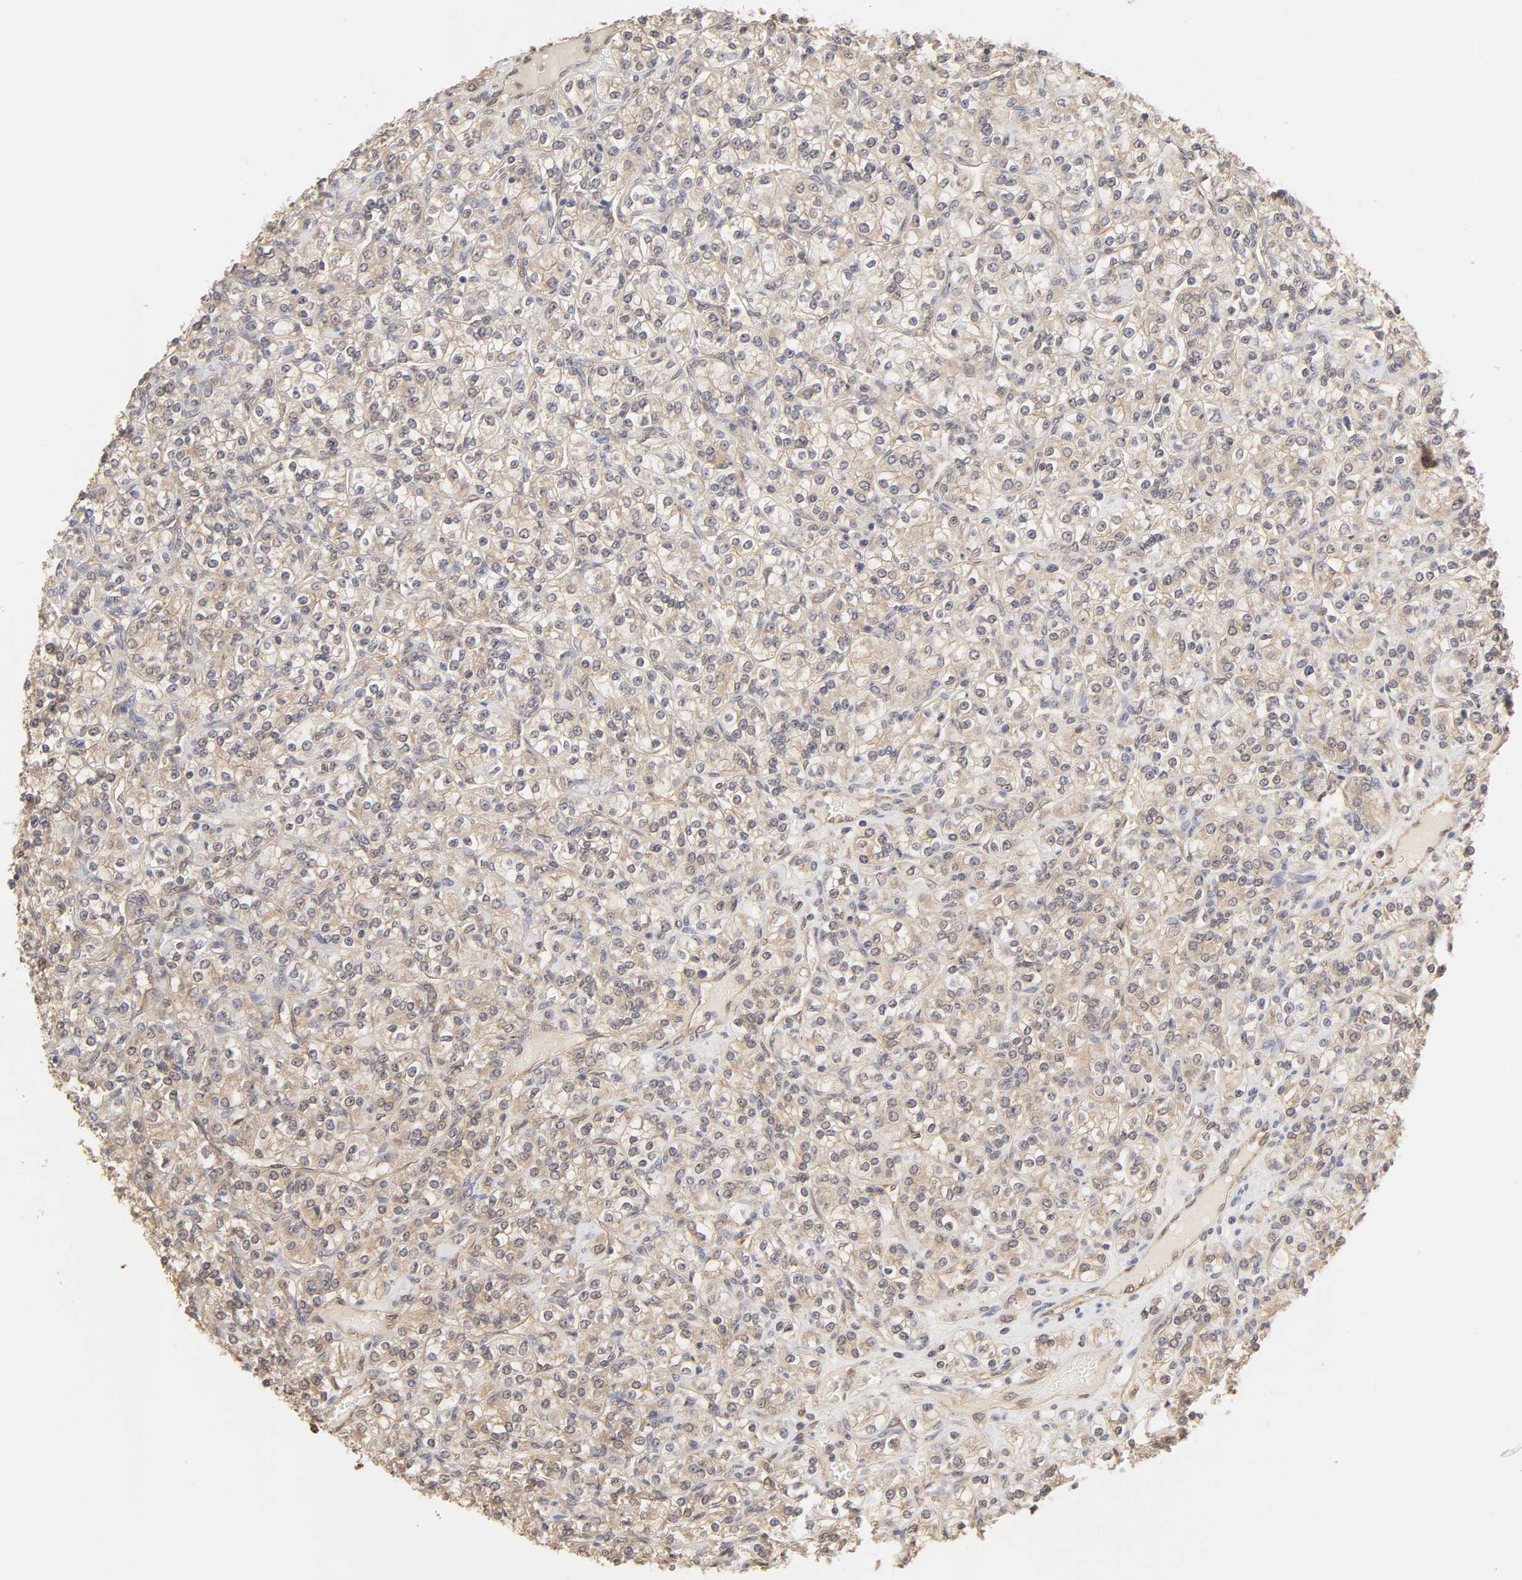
{"staining": {"intensity": "weak", "quantity": "25%-75%", "location": "cytoplasmic/membranous"}, "tissue": "renal cancer", "cell_type": "Tumor cells", "image_type": "cancer", "snomed": [{"axis": "morphology", "description": "Adenocarcinoma, NOS"}, {"axis": "topography", "description": "Kidney"}], "caption": "DAB (3,3'-diaminobenzidine) immunohistochemical staining of human renal cancer (adenocarcinoma) displays weak cytoplasmic/membranous protein staining in approximately 25%-75% of tumor cells.", "gene": "MAPK1", "patient": {"sex": "male", "age": 77}}